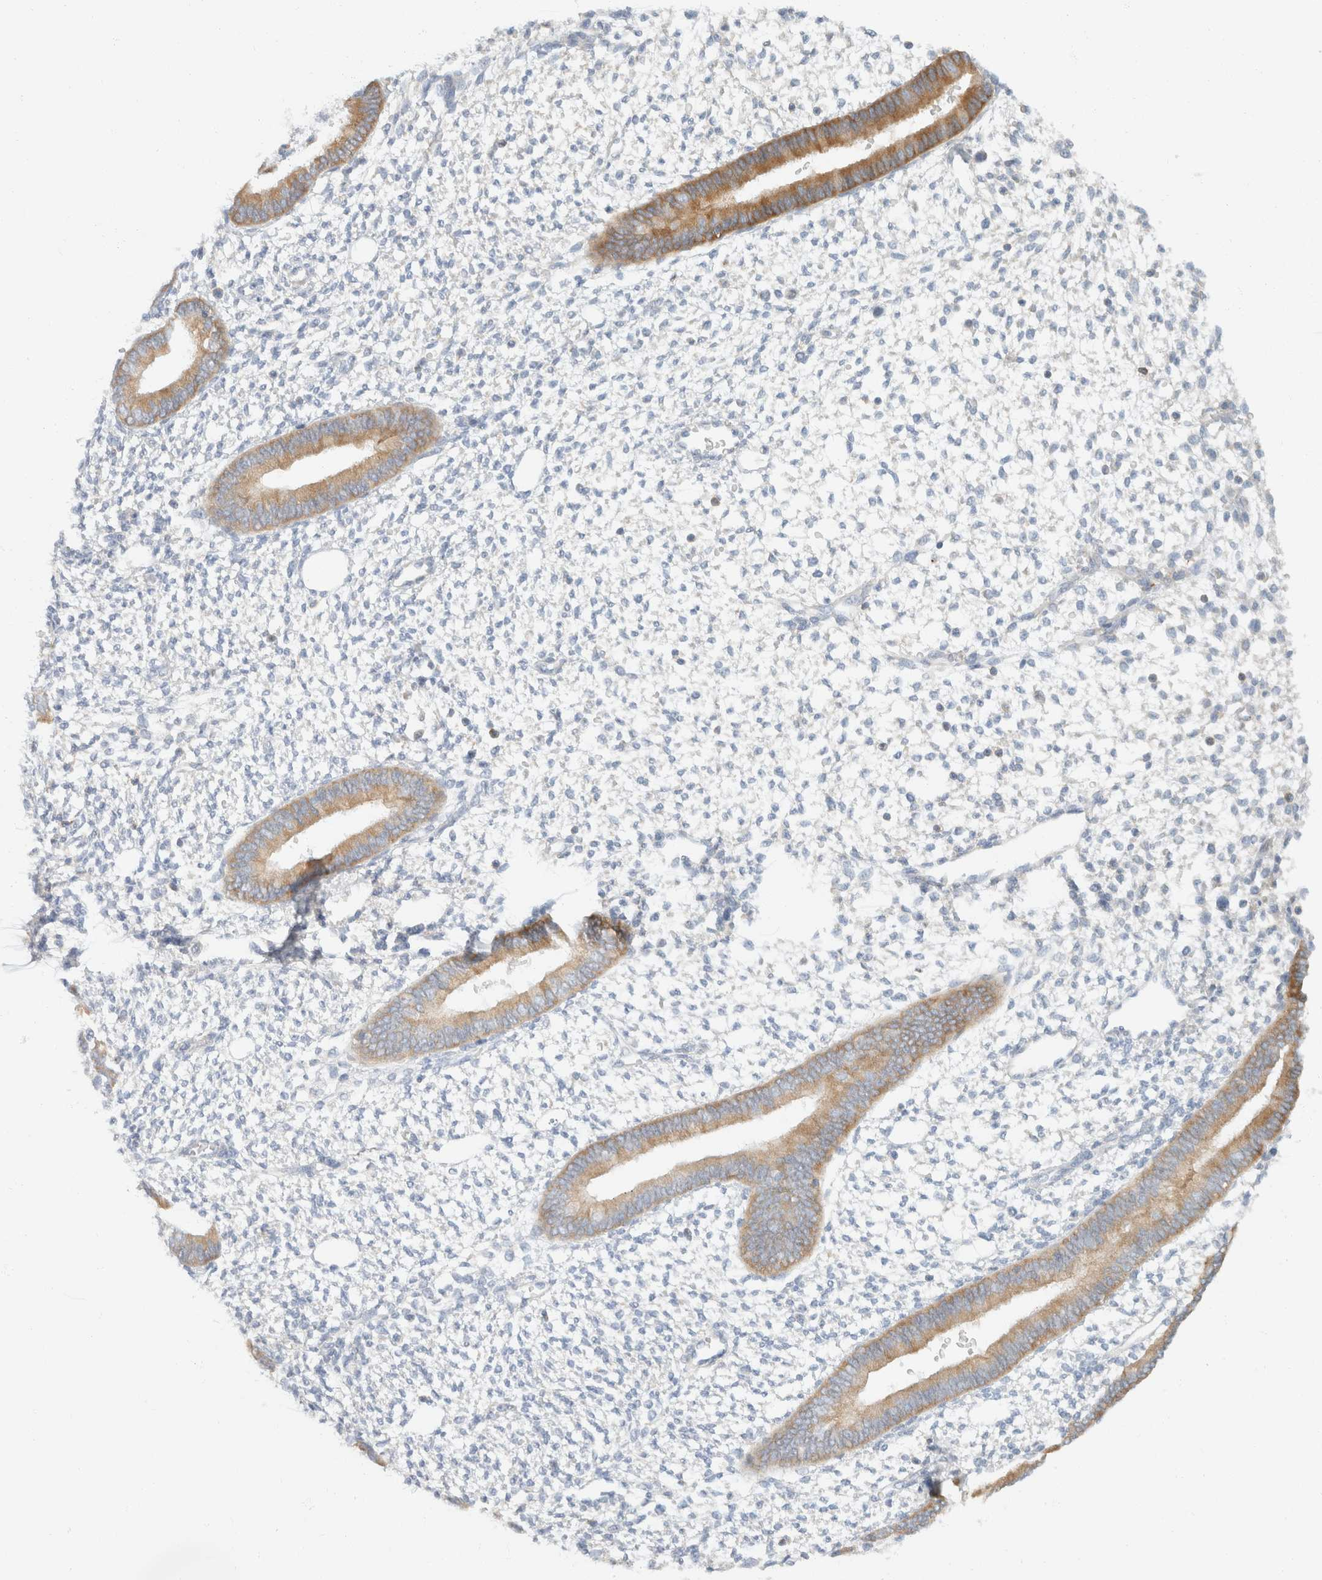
{"staining": {"intensity": "negative", "quantity": "none", "location": "none"}, "tissue": "endometrium", "cell_type": "Cells in endometrial stroma", "image_type": "normal", "snomed": [{"axis": "morphology", "description": "Normal tissue, NOS"}, {"axis": "topography", "description": "Endometrium"}], "caption": "This is an immunohistochemistry (IHC) image of benign human endometrium. There is no staining in cells in endometrial stroma.", "gene": "SH3GLB2", "patient": {"sex": "female", "age": 46}}